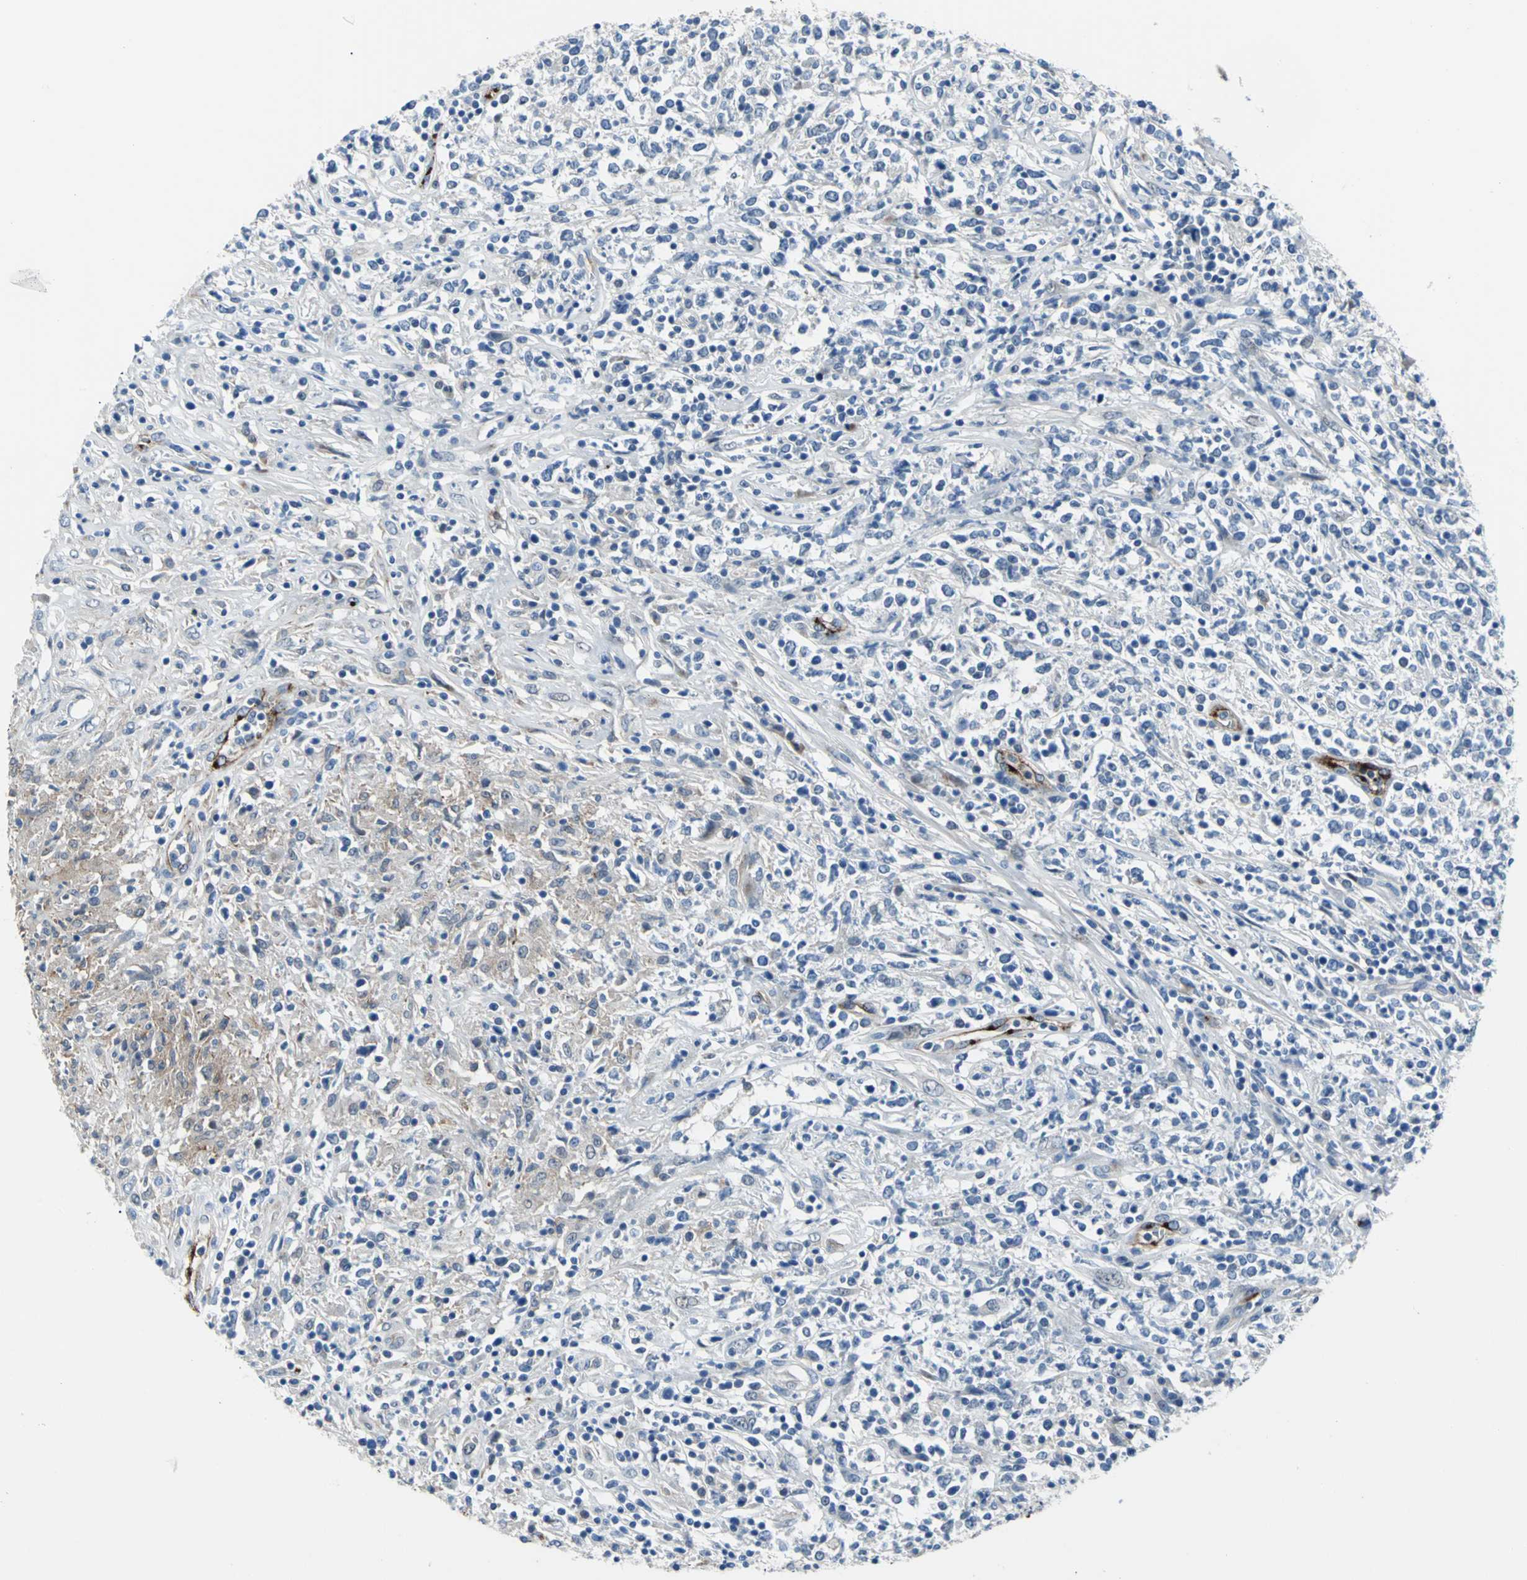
{"staining": {"intensity": "moderate", "quantity": "<25%", "location": "cytoplasmic/membranous"}, "tissue": "lymphoma", "cell_type": "Tumor cells", "image_type": "cancer", "snomed": [{"axis": "morphology", "description": "Malignant lymphoma, non-Hodgkin's type, High grade"}, {"axis": "topography", "description": "Lymph node"}], "caption": "Immunohistochemistry (IHC) histopathology image of lymphoma stained for a protein (brown), which shows low levels of moderate cytoplasmic/membranous staining in approximately <25% of tumor cells.", "gene": "SELP", "patient": {"sex": "female", "age": 84}}